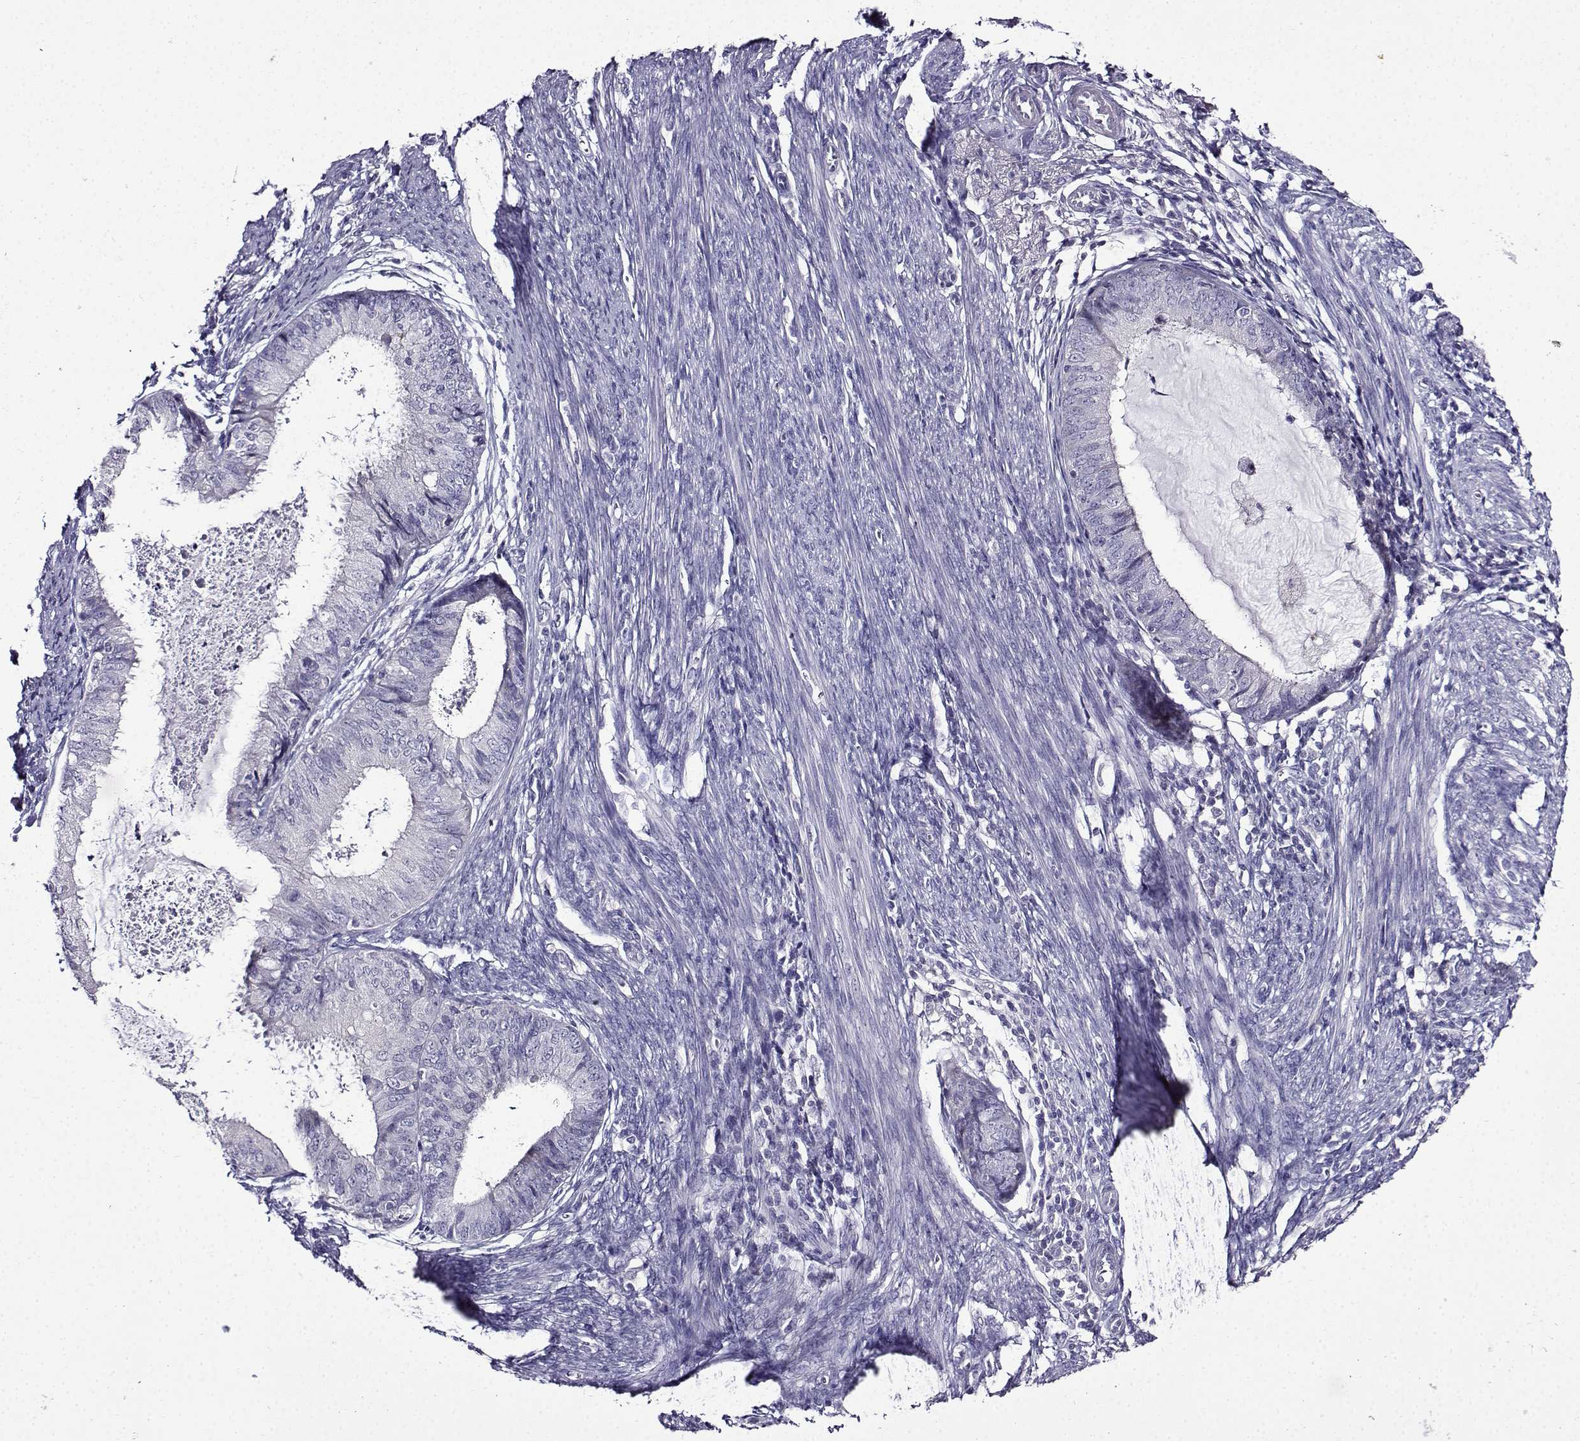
{"staining": {"intensity": "negative", "quantity": "none", "location": "none"}, "tissue": "endometrial cancer", "cell_type": "Tumor cells", "image_type": "cancer", "snomed": [{"axis": "morphology", "description": "Adenocarcinoma, NOS"}, {"axis": "topography", "description": "Endometrium"}], "caption": "Immunohistochemical staining of human endometrial adenocarcinoma demonstrates no significant positivity in tumor cells.", "gene": "TMEM266", "patient": {"sex": "female", "age": 57}}